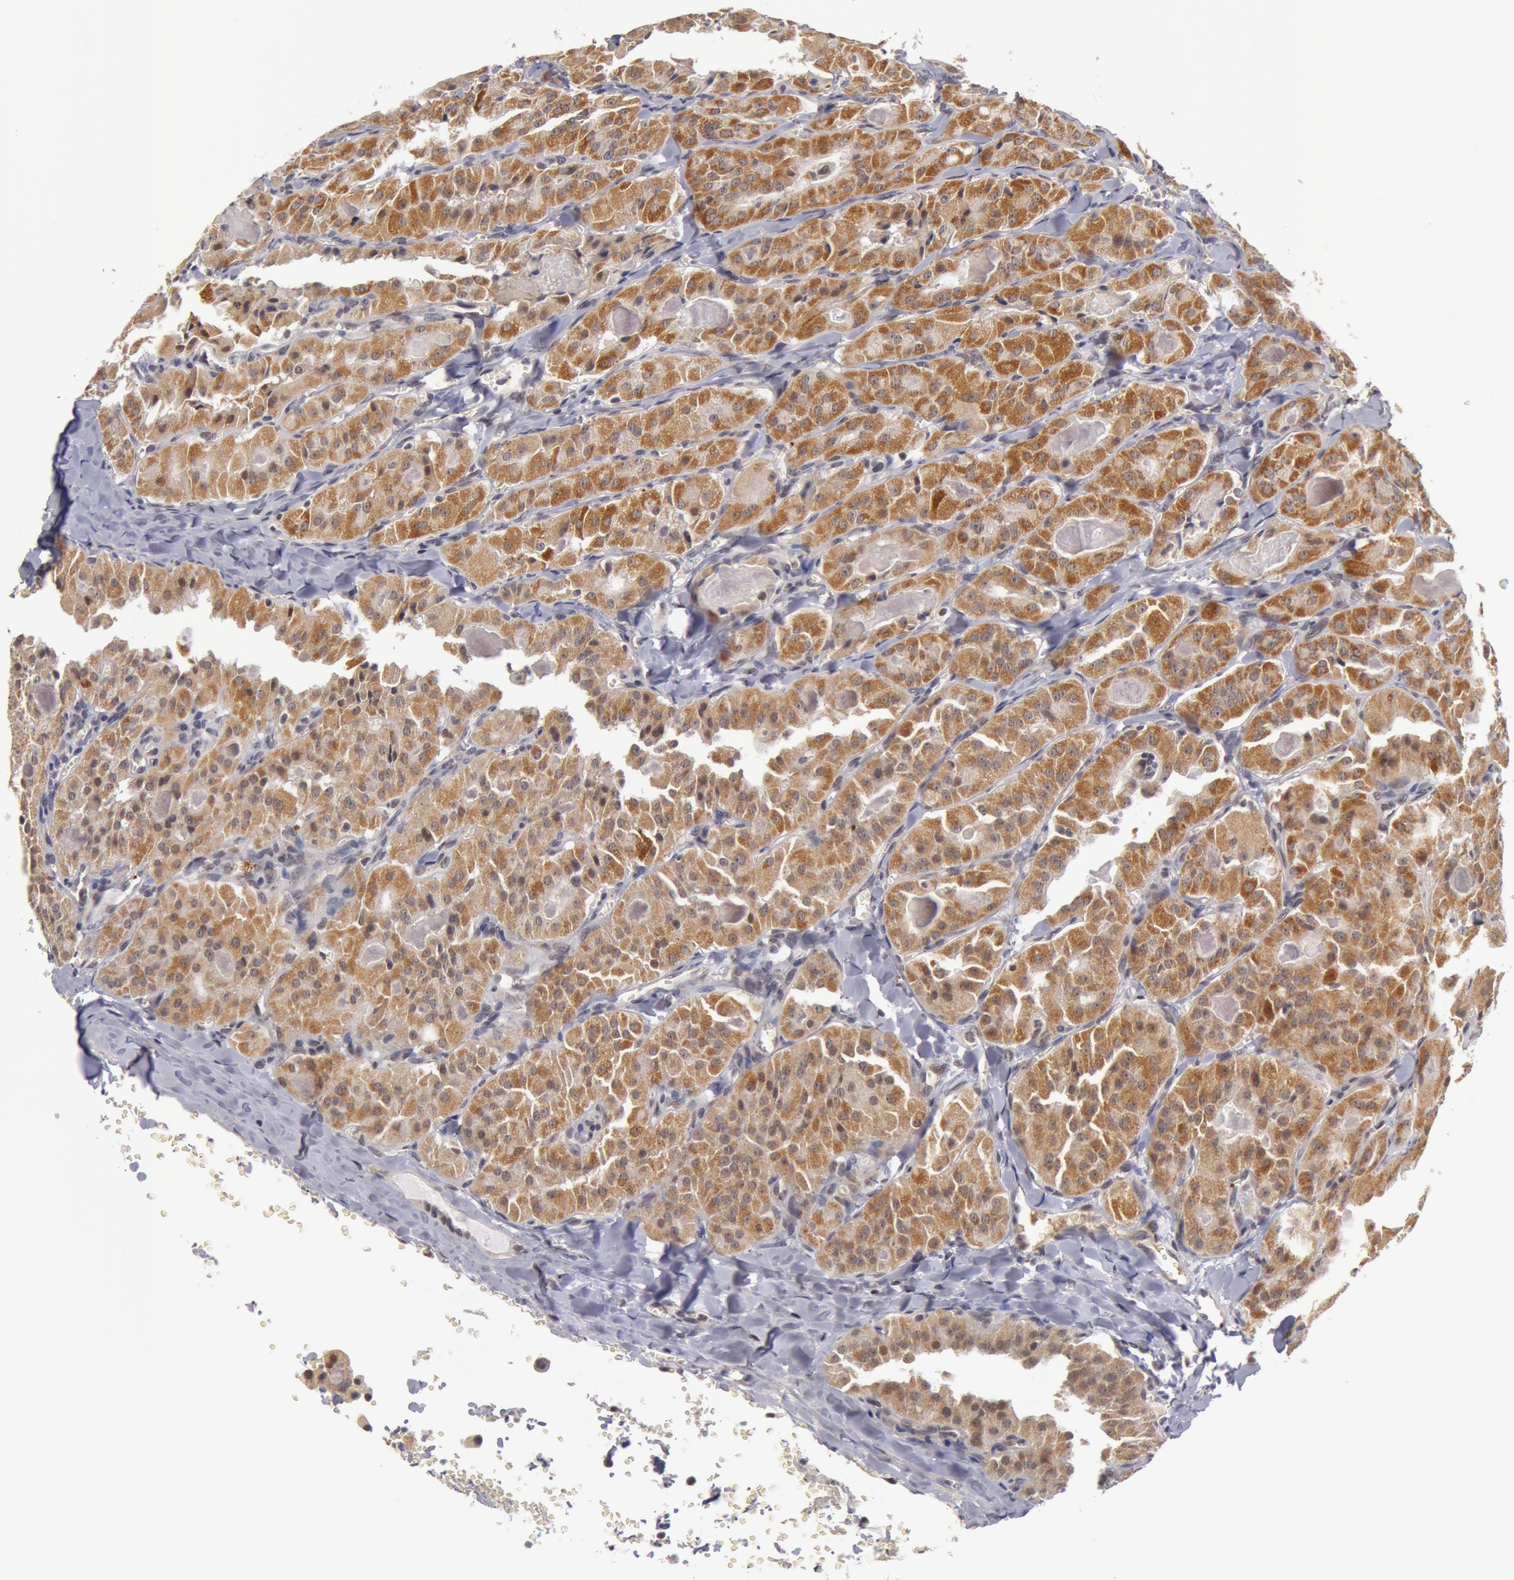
{"staining": {"intensity": "moderate", "quantity": ">75%", "location": "cytoplasmic/membranous"}, "tissue": "thyroid cancer", "cell_type": "Tumor cells", "image_type": "cancer", "snomed": [{"axis": "morphology", "description": "Carcinoma, NOS"}, {"axis": "topography", "description": "Thyroid gland"}], "caption": "Tumor cells exhibit moderate cytoplasmic/membranous expression in about >75% of cells in thyroid carcinoma.", "gene": "SYTL4", "patient": {"sex": "male", "age": 76}}